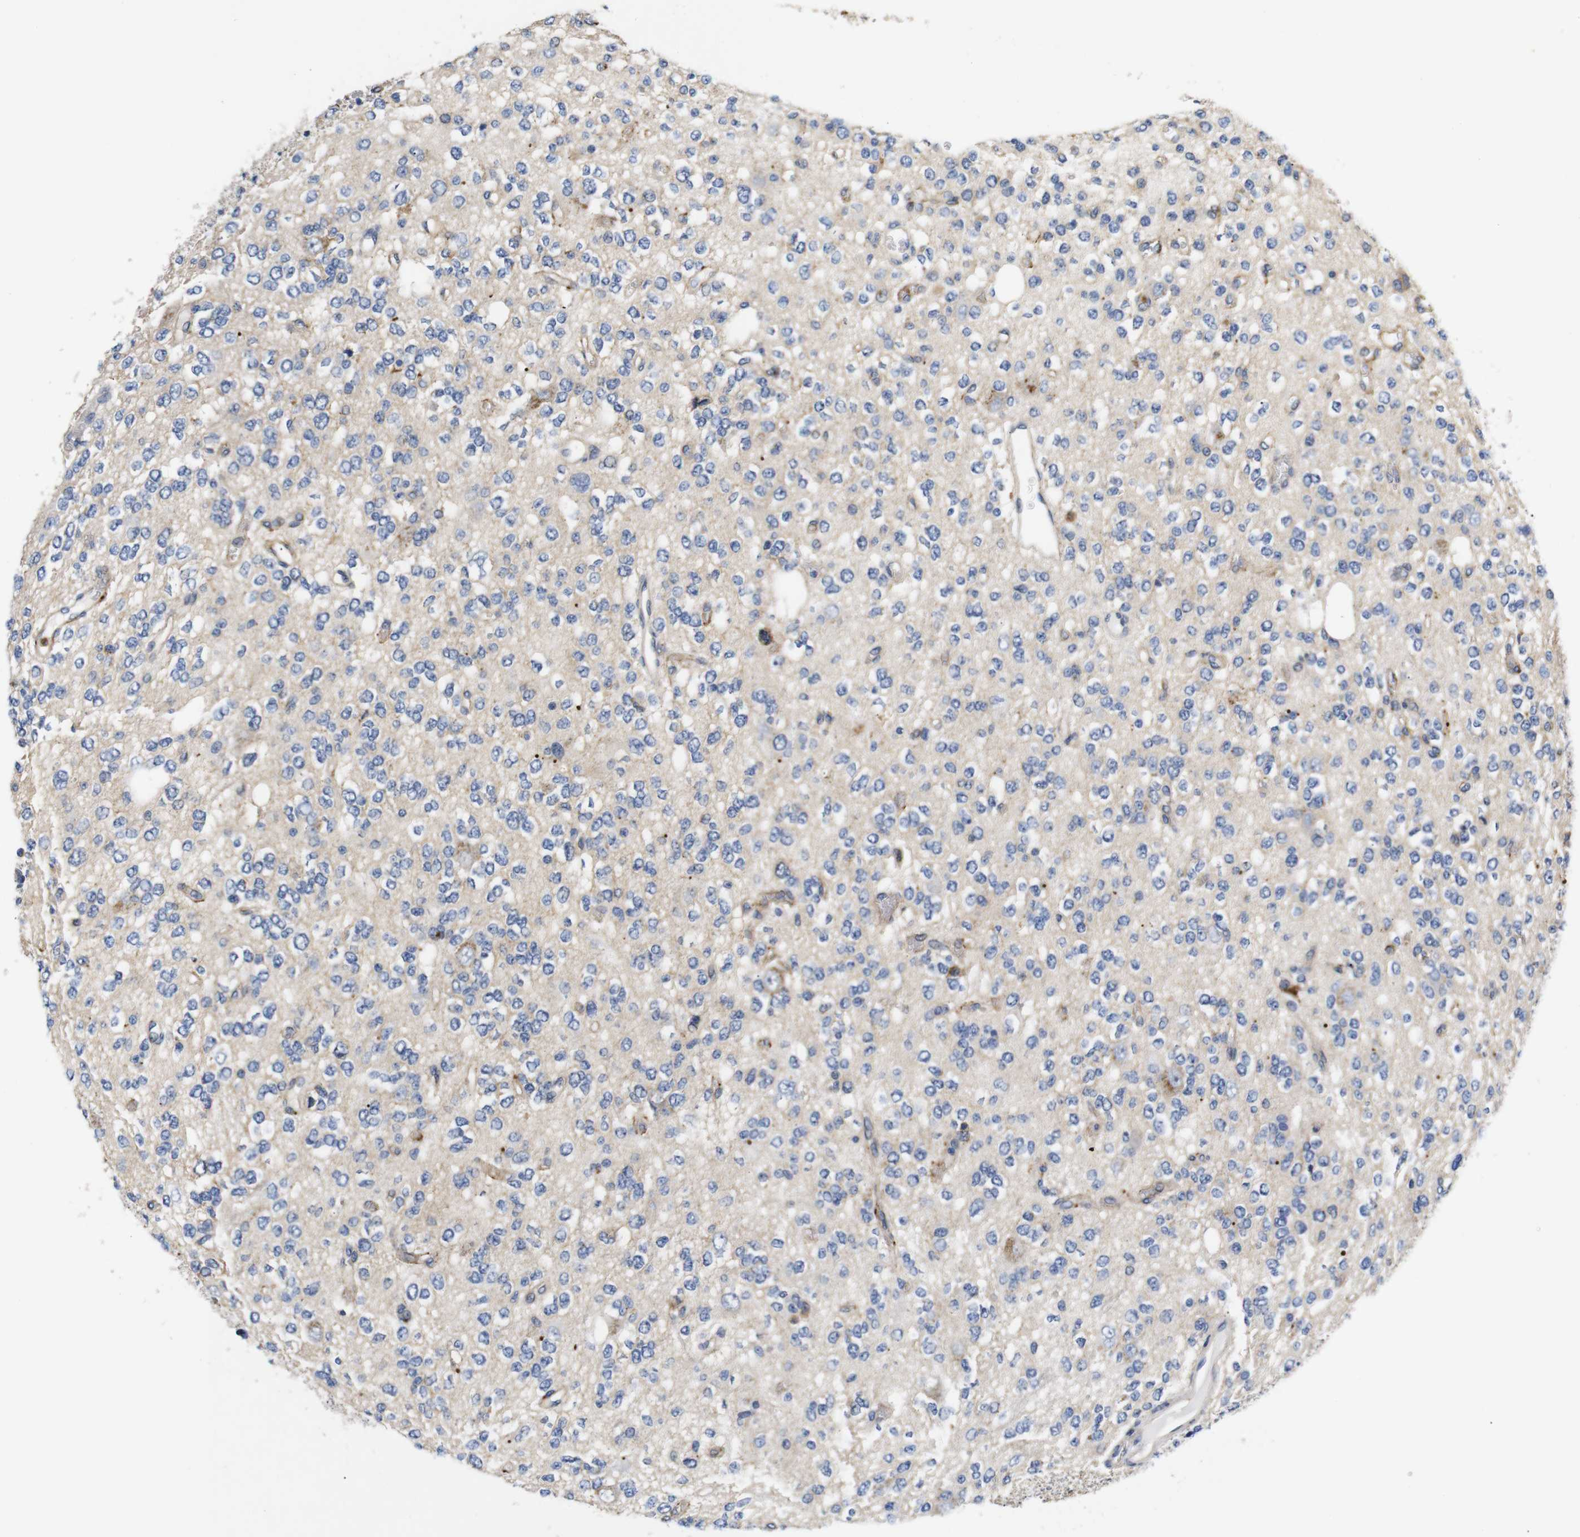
{"staining": {"intensity": "negative", "quantity": "none", "location": "none"}, "tissue": "glioma", "cell_type": "Tumor cells", "image_type": "cancer", "snomed": [{"axis": "morphology", "description": "Glioma, malignant, Low grade"}, {"axis": "topography", "description": "Brain"}], "caption": "Human glioma stained for a protein using immunohistochemistry demonstrates no positivity in tumor cells.", "gene": "SDCBP", "patient": {"sex": "male", "age": 38}}